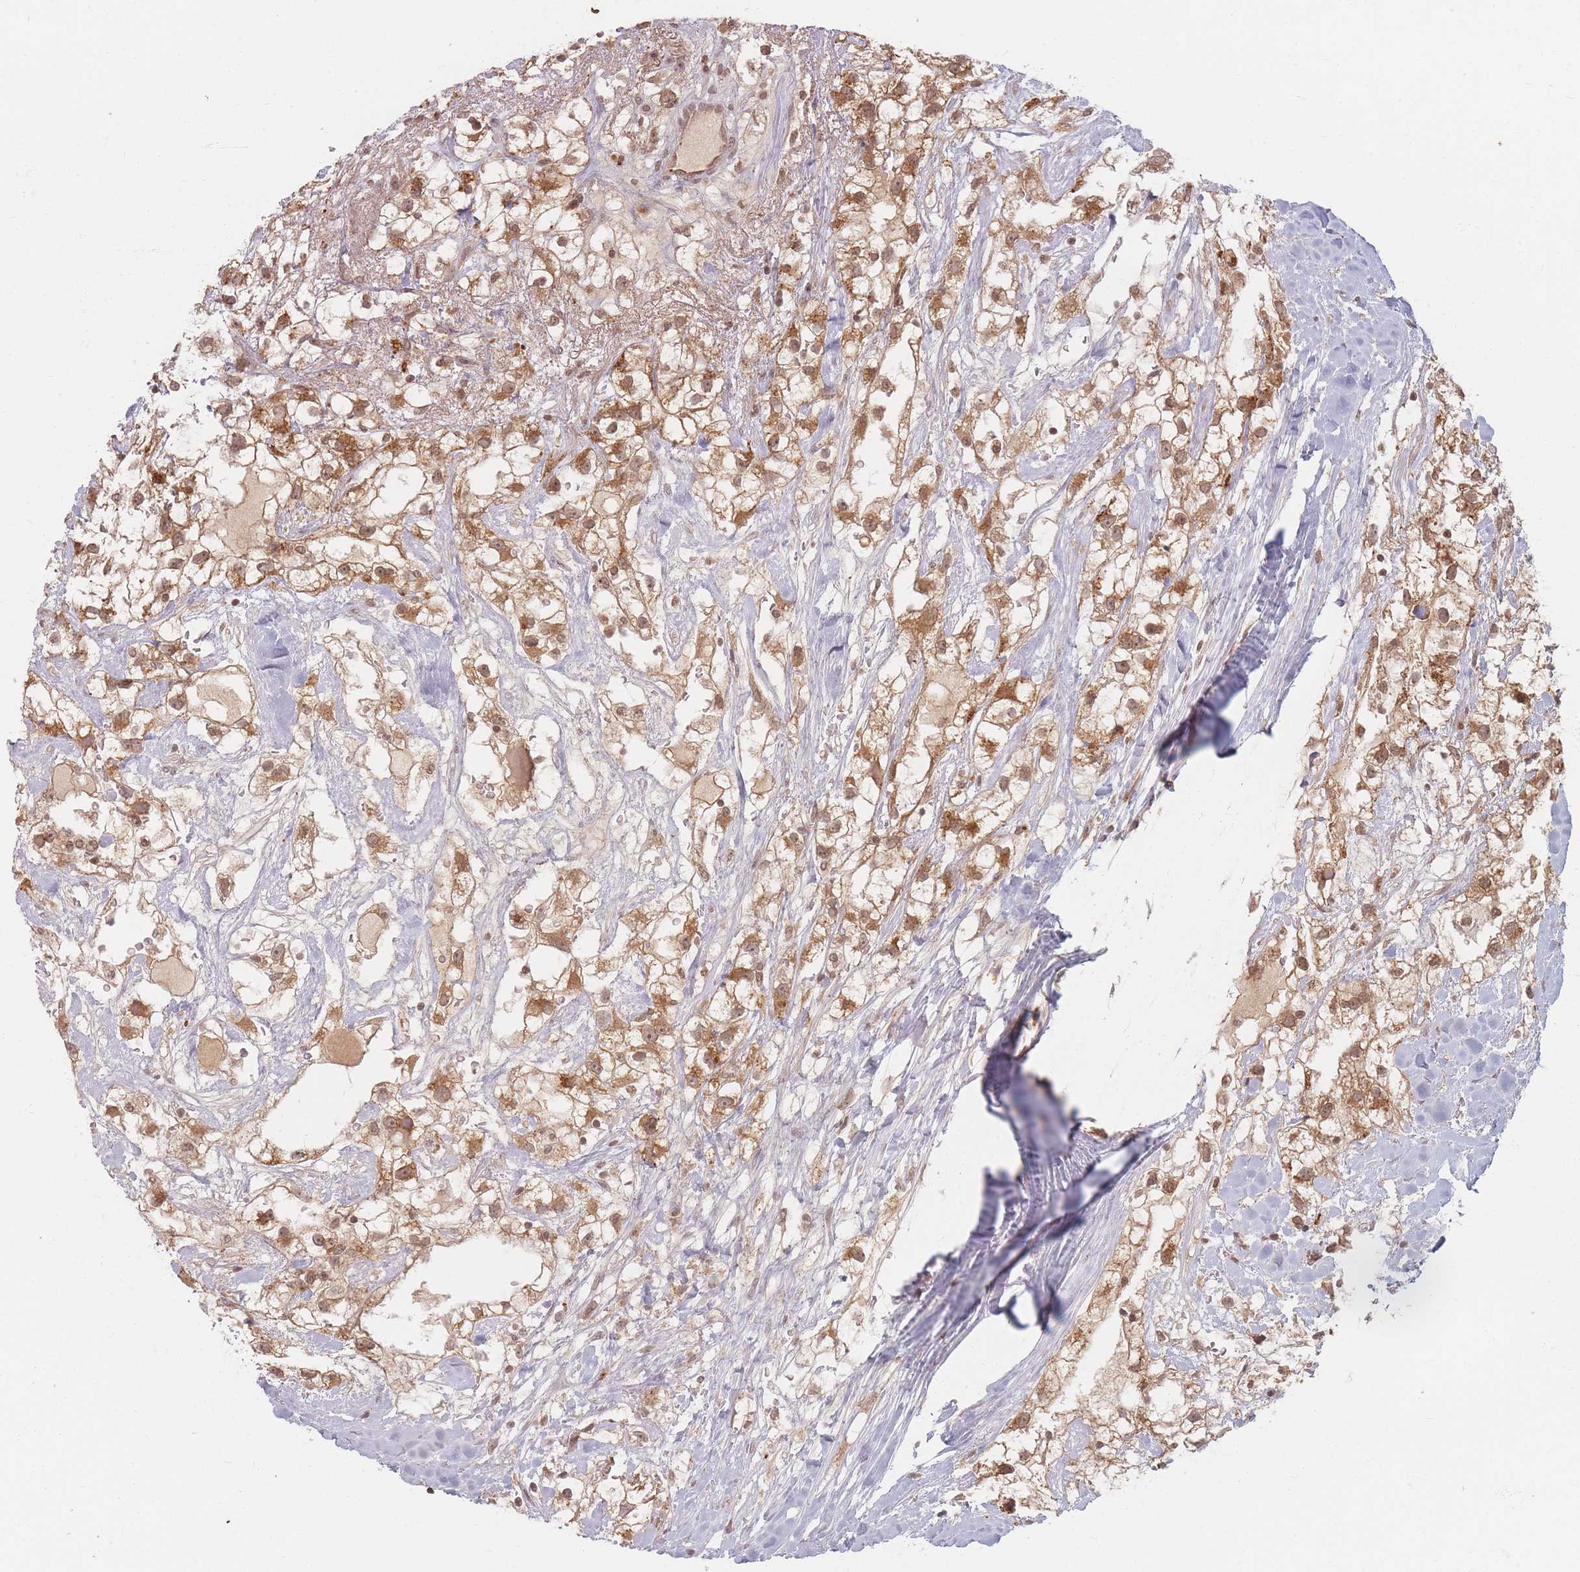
{"staining": {"intensity": "moderate", "quantity": ">75%", "location": "cytoplasmic/membranous,nuclear"}, "tissue": "renal cancer", "cell_type": "Tumor cells", "image_type": "cancer", "snomed": [{"axis": "morphology", "description": "Adenocarcinoma, NOS"}, {"axis": "topography", "description": "Kidney"}], "caption": "A photomicrograph showing moderate cytoplasmic/membranous and nuclear staining in approximately >75% of tumor cells in renal adenocarcinoma, as visualized by brown immunohistochemical staining.", "gene": "SPATA45", "patient": {"sex": "male", "age": 59}}